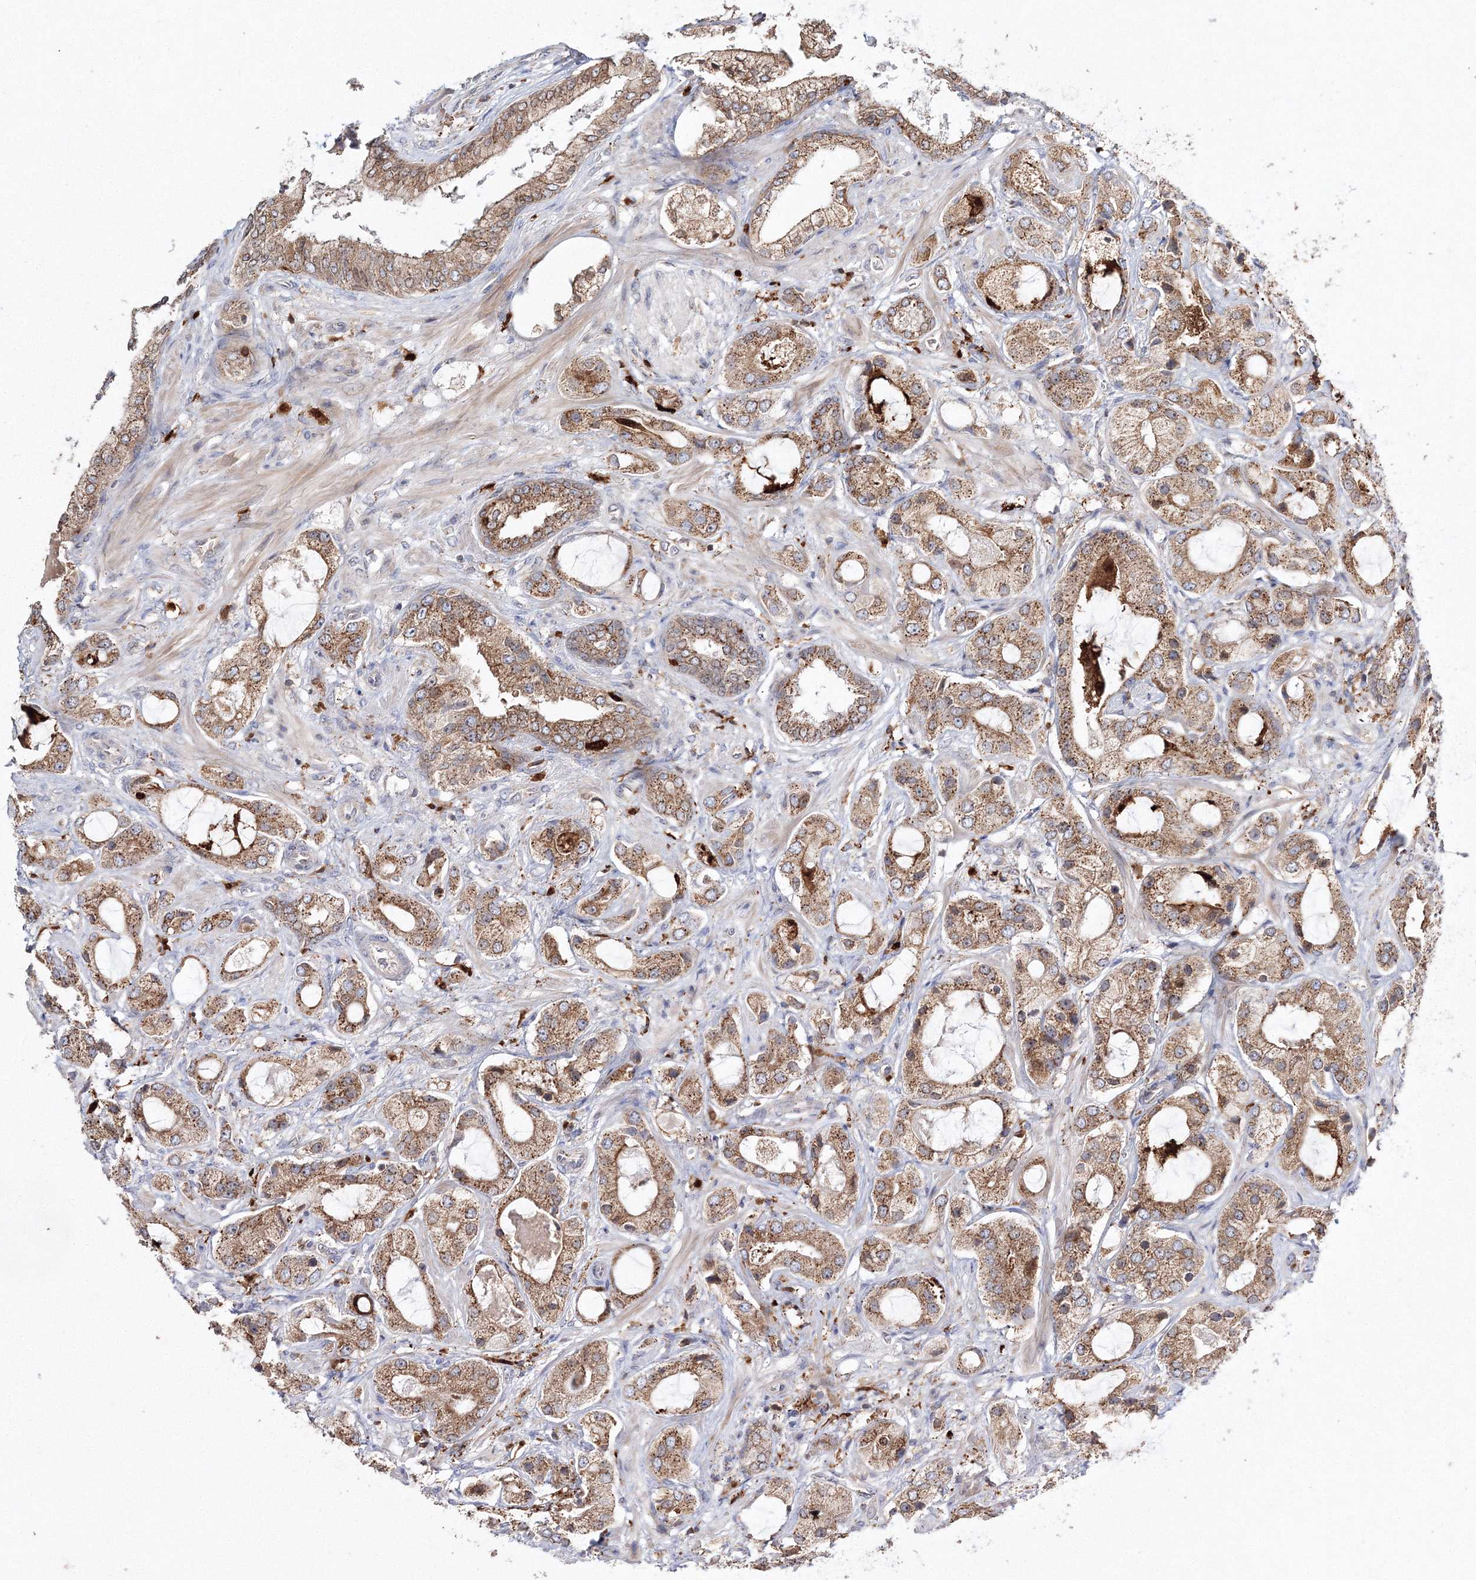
{"staining": {"intensity": "moderate", "quantity": ">75%", "location": "cytoplasmic/membranous"}, "tissue": "prostate cancer", "cell_type": "Tumor cells", "image_type": "cancer", "snomed": [{"axis": "morphology", "description": "Normal tissue, NOS"}, {"axis": "morphology", "description": "Adenocarcinoma, High grade"}, {"axis": "topography", "description": "Prostate"}, {"axis": "topography", "description": "Peripheral nerve tissue"}], "caption": "A brown stain highlights moderate cytoplasmic/membranous expression of a protein in human prostate cancer (high-grade adenocarcinoma) tumor cells.", "gene": "ARCN1", "patient": {"sex": "male", "age": 59}}